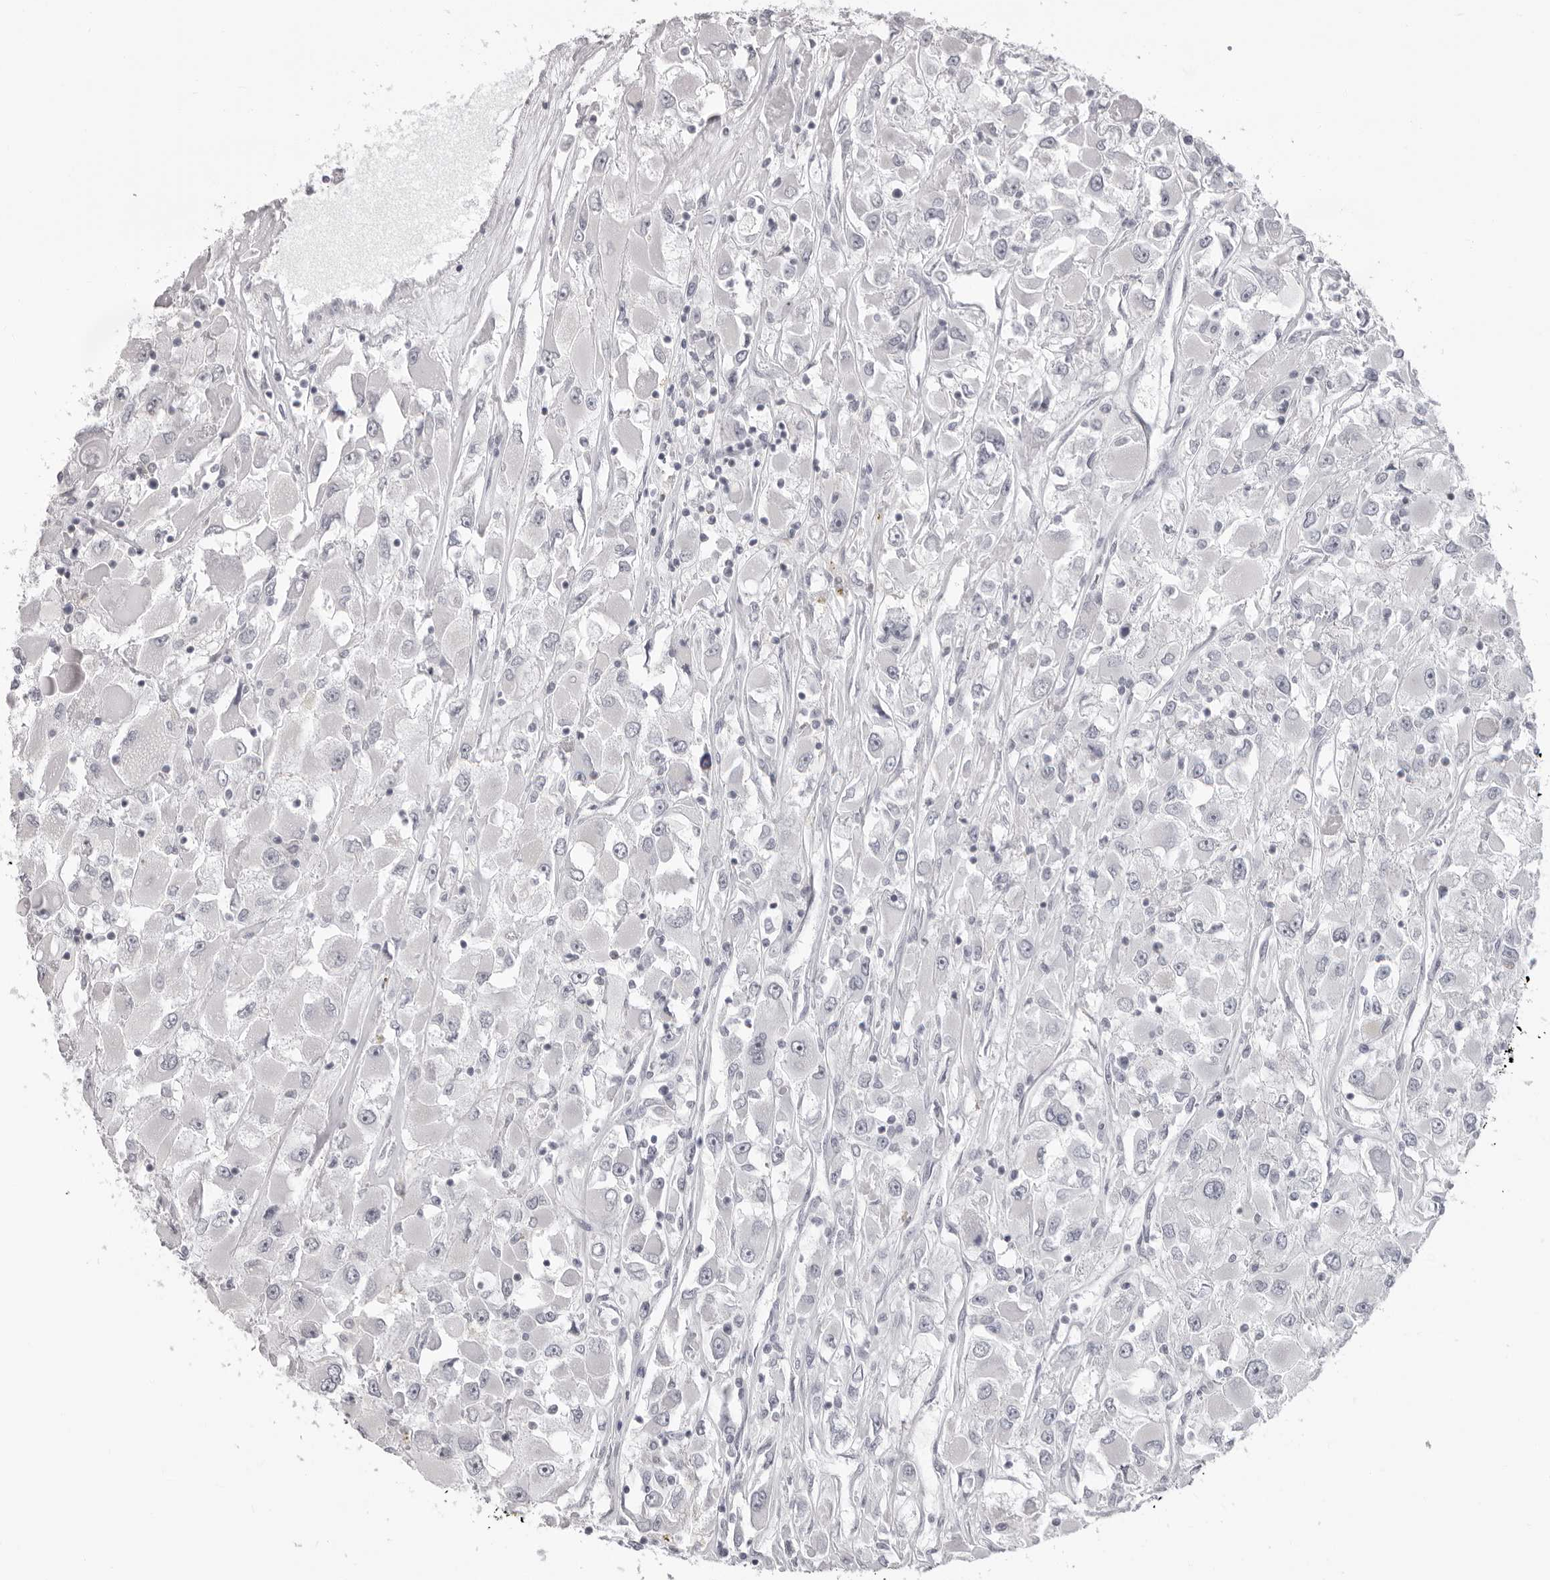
{"staining": {"intensity": "negative", "quantity": "none", "location": "none"}, "tissue": "renal cancer", "cell_type": "Tumor cells", "image_type": "cancer", "snomed": [{"axis": "morphology", "description": "Adenocarcinoma, NOS"}, {"axis": "topography", "description": "Kidney"}], "caption": "The immunohistochemistry histopathology image has no significant staining in tumor cells of renal adenocarcinoma tissue. (DAB (3,3'-diaminobenzidine) immunohistochemistry (IHC), high magnification).", "gene": "DNALI1", "patient": {"sex": "female", "age": 52}}